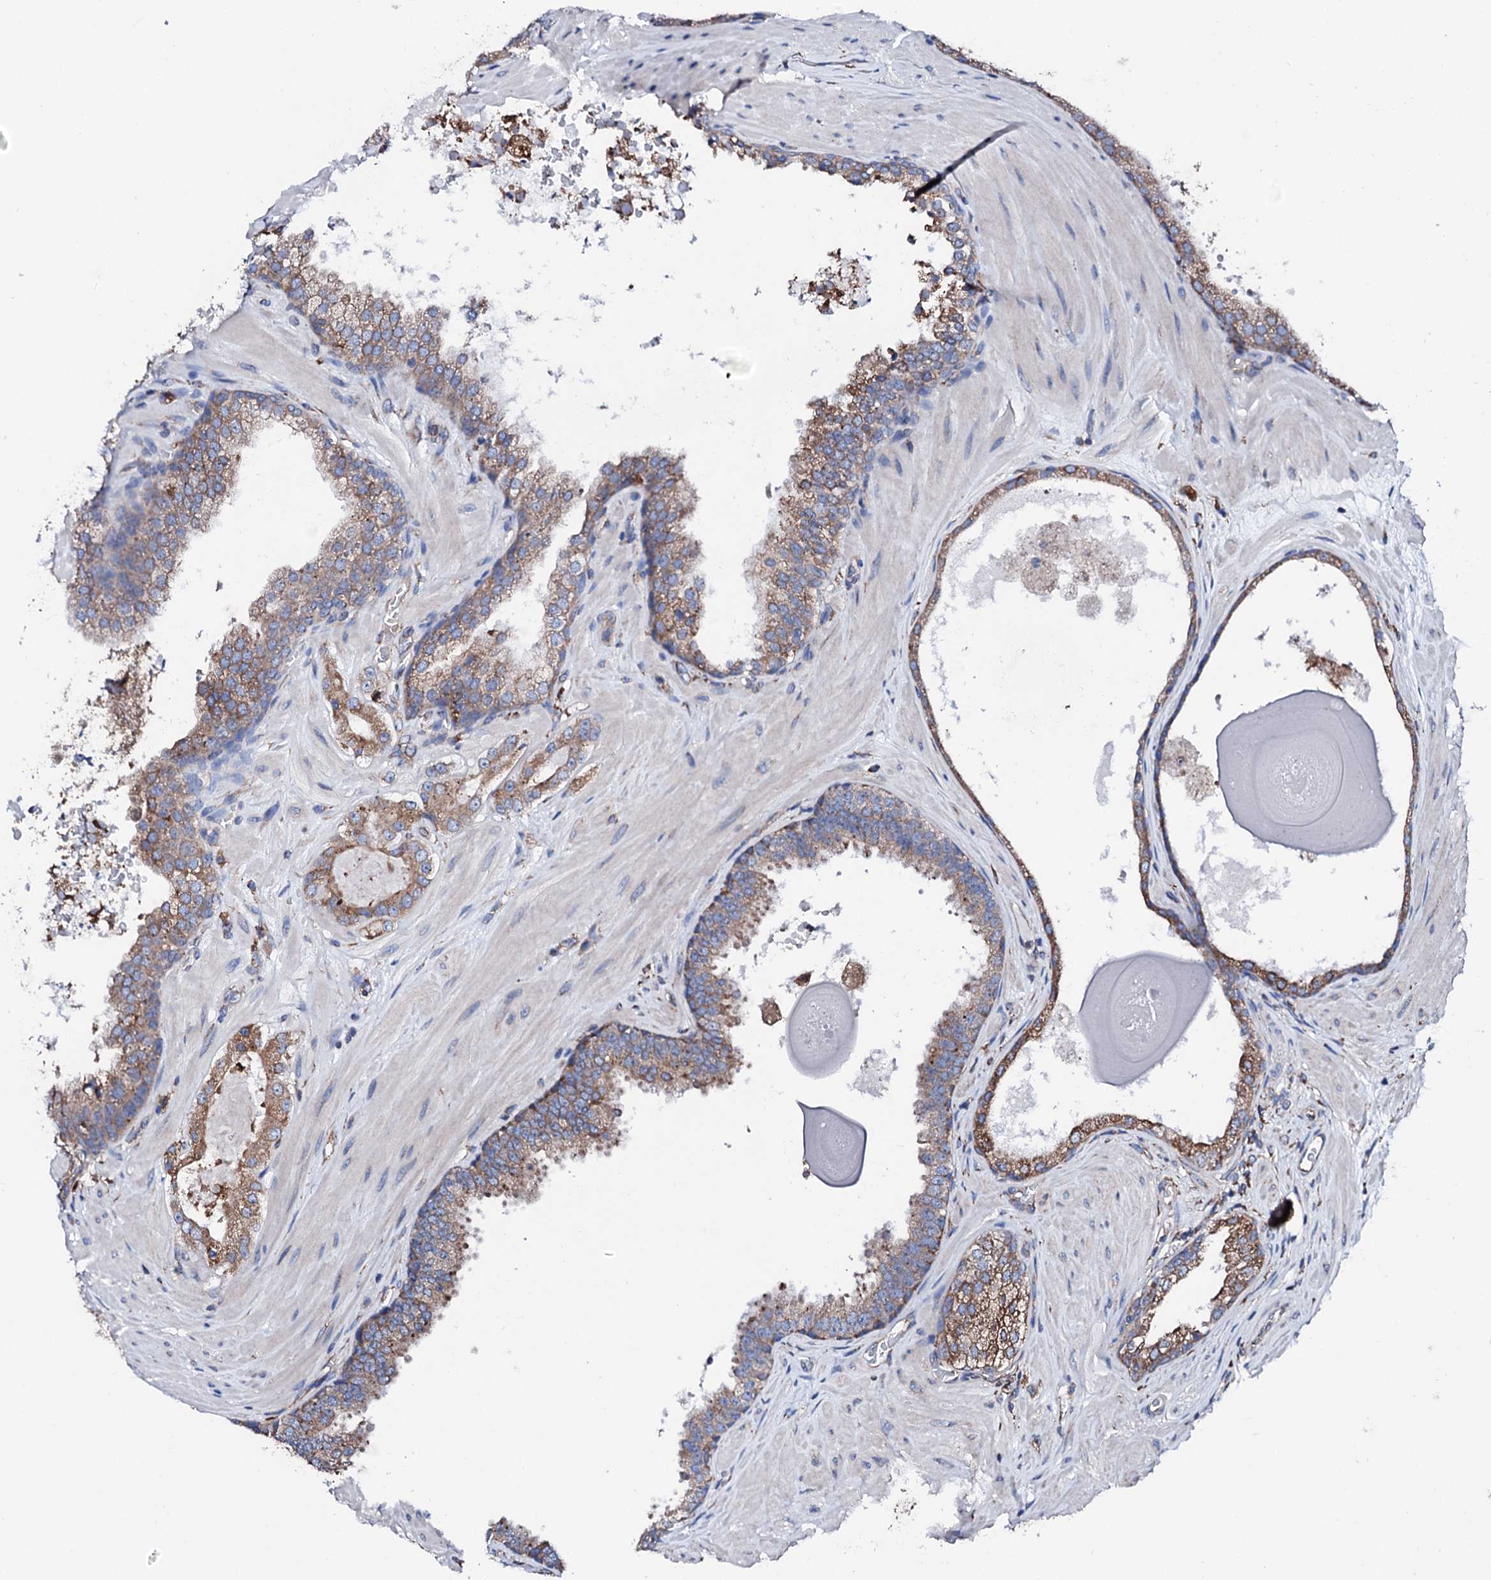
{"staining": {"intensity": "moderate", "quantity": ">75%", "location": "cytoplasmic/membranous"}, "tissue": "prostate cancer", "cell_type": "Tumor cells", "image_type": "cancer", "snomed": [{"axis": "morphology", "description": "Adenocarcinoma, High grade"}, {"axis": "topography", "description": "Prostate"}], "caption": "A high-resolution photomicrograph shows IHC staining of prostate cancer, which demonstrates moderate cytoplasmic/membranous expression in approximately >75% of tumor cells.", "gene": "AMDHD1", "patient": {"sex": "male", "age": 65}}